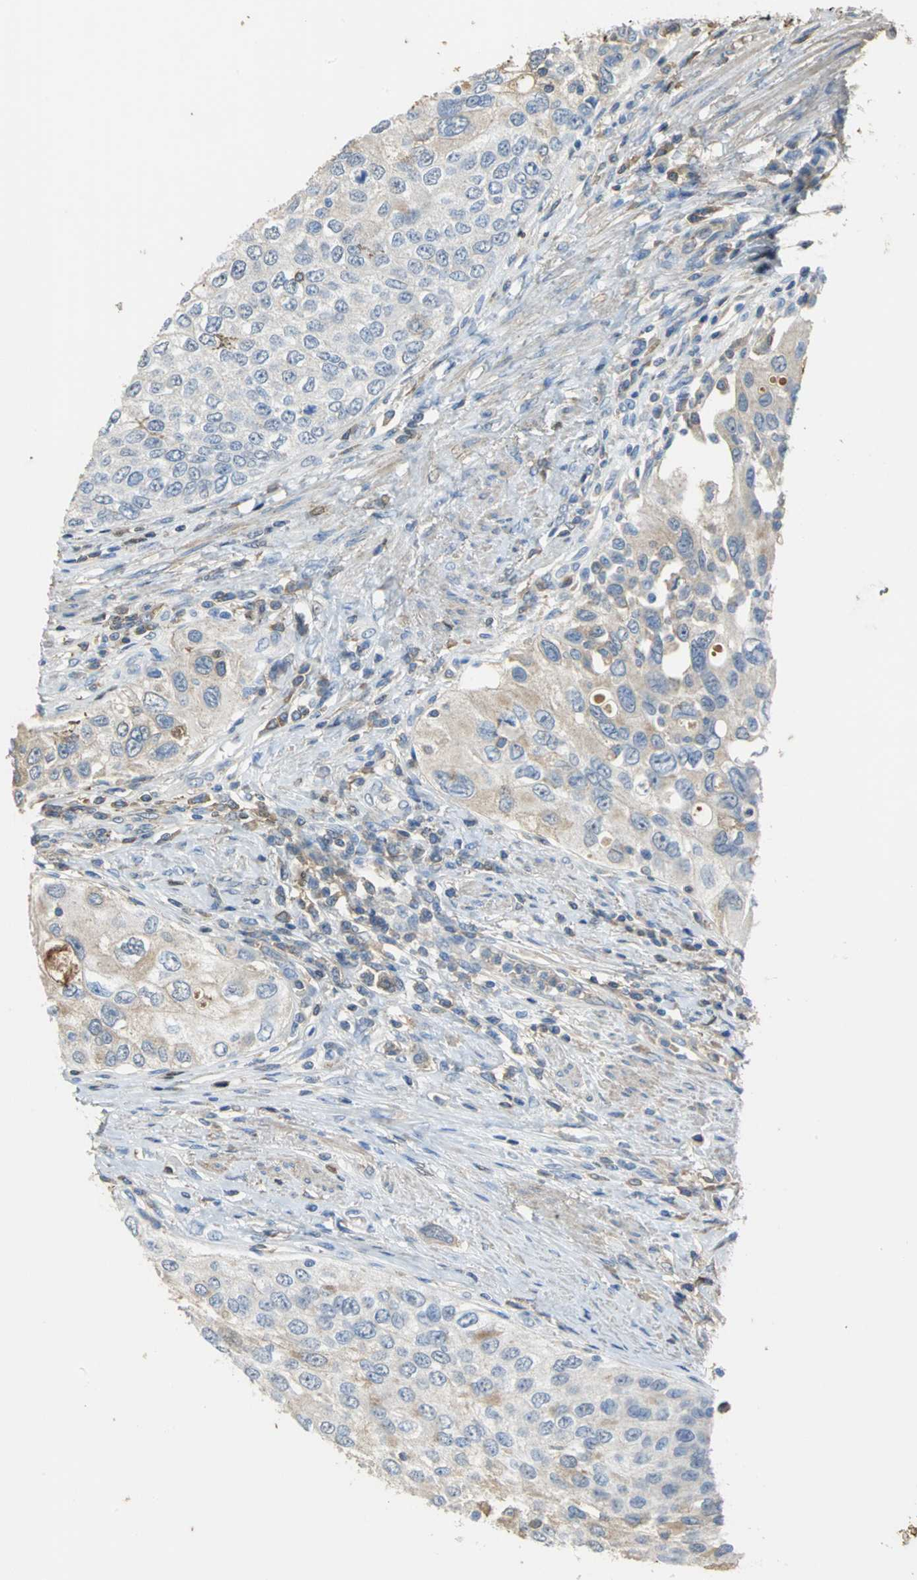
{"staining": {"intensity": "moderate", "quantity": ">75%", "location": "cytoplasmic/membranous"}, "tissue": "urothelial cancer", "cell_type": "Tumor cells", "image_type": "cancer", "snomed": [{"axis": "morphology", "description": "Urothelial carcinoma, High grade"}, {"axis": "topography", "description": "Urinary bladder"}], "caption": "High-power microscopy captured an immunohistochemistry (IHC) image of urothelial cancer, revealing moderate cytoplasmic/membranous staining in approximately >75% of tumor cells.", "gene": "GYG2", "patient": {"sex": "female", "age": 56}}